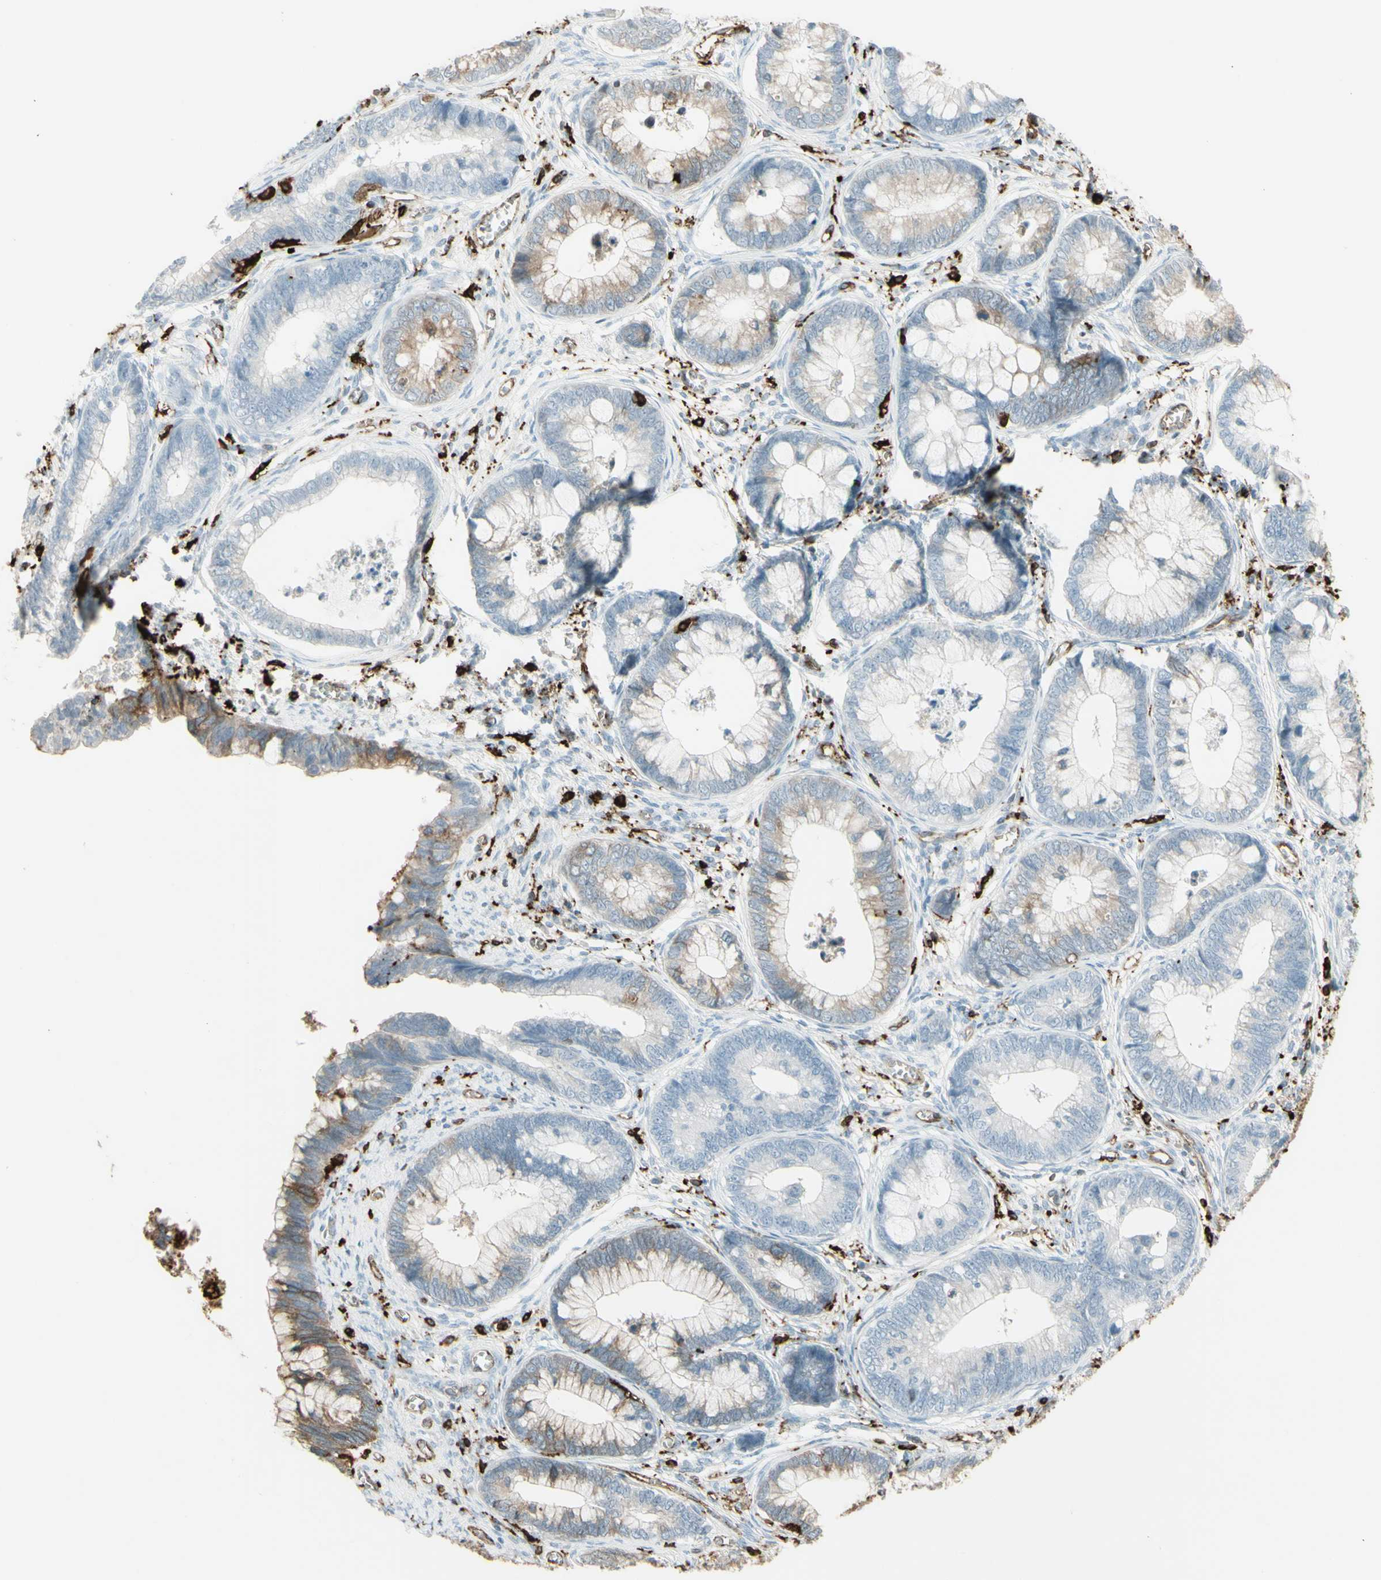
{"staining": {"intensity": "weak", "quantity": "25%-75%", "location": "cytoplasmic/membranous"}, "tissue": "cervical cancer", "cell_type": "Tumor cells", "image_type": "cancer", "snomed": [{"axis": "morphology", "description": "Adenocarcinoma, NOS"}, {"axis": "topography", "description": "Cervix"}], "caption": "Cervical adenocarcinoma stained with a brown dye displays weak cytoplasmic/membranous positive positivity in approximately 25%-75% of tumor cells.", "gene": "HLA-DPB1", "patient": {"sex": "female", "age": 44}}